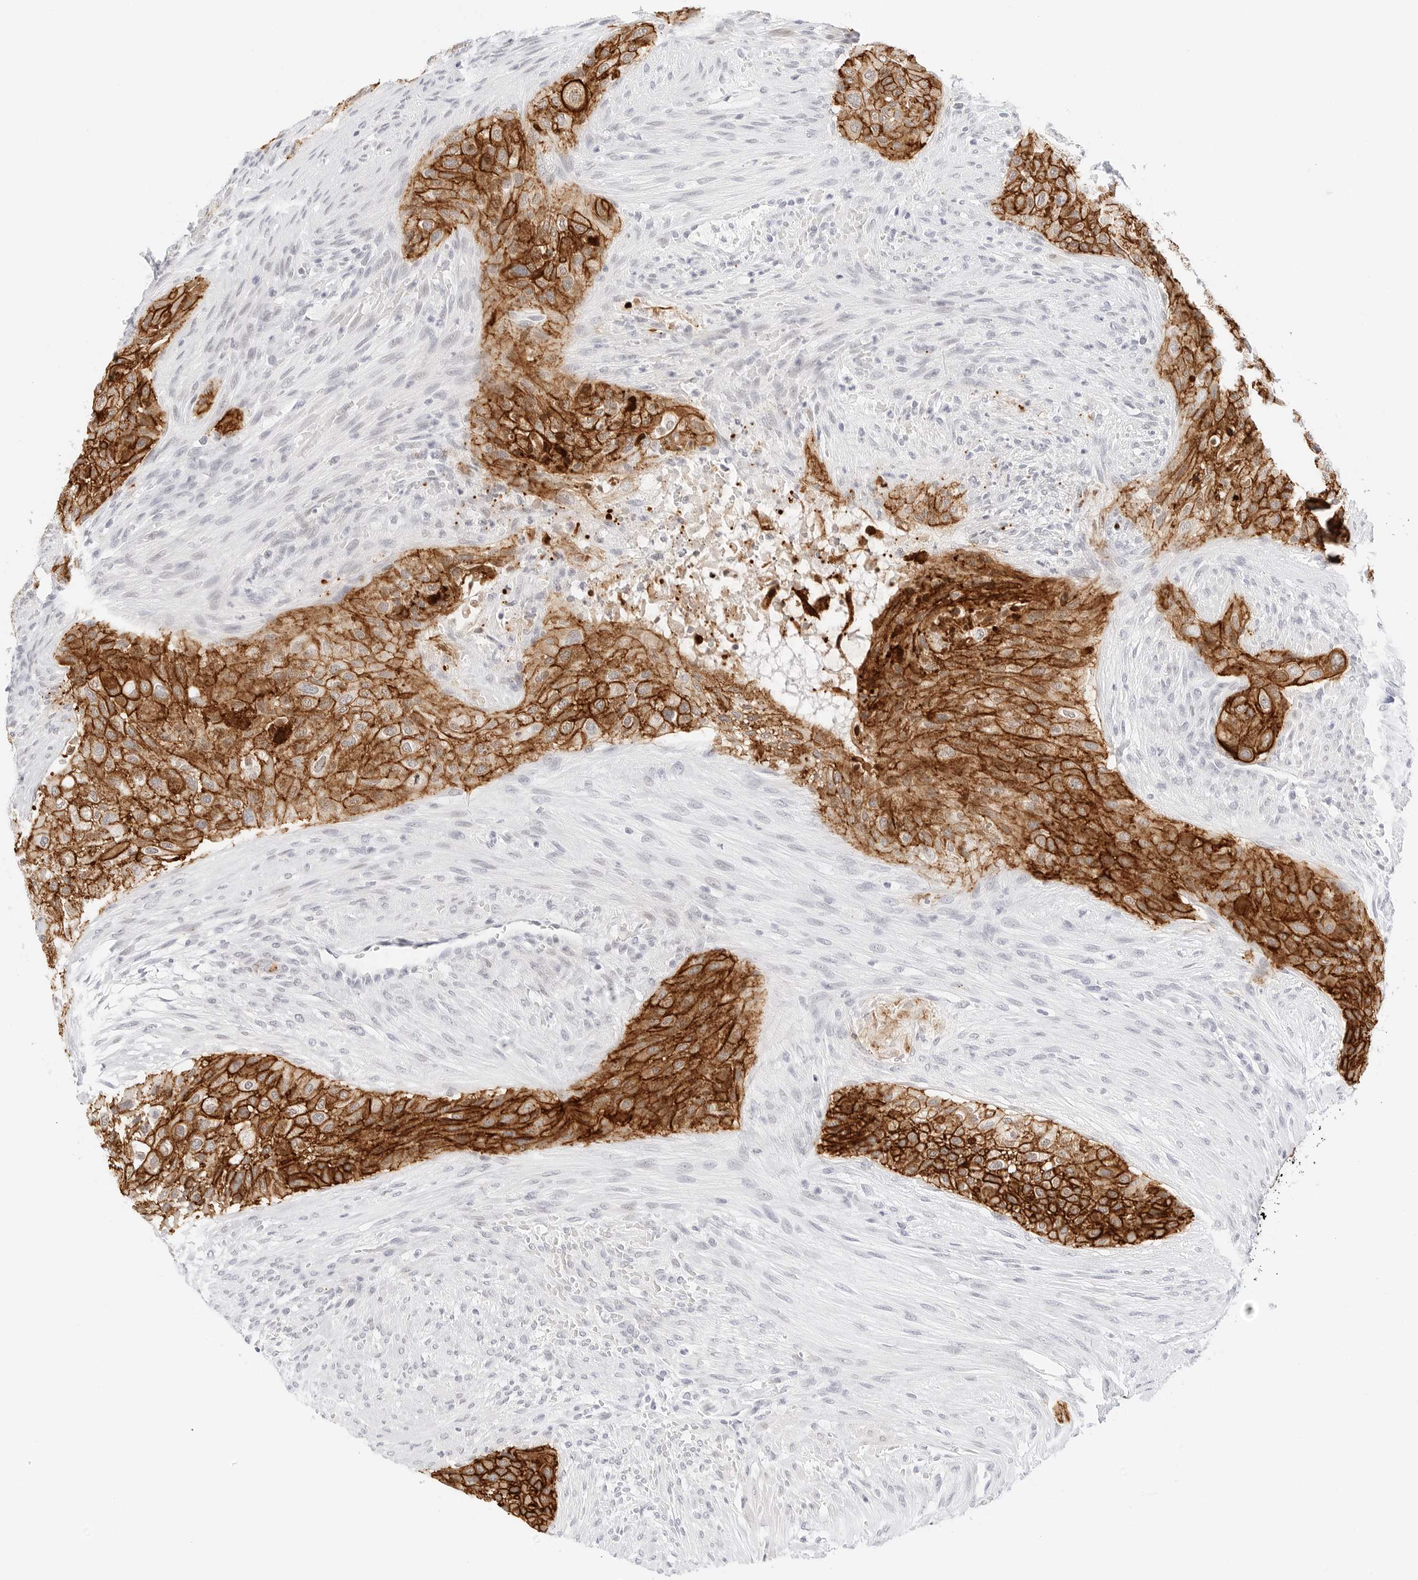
{"staining": {"intensity": "strong", "quantity": ">75%", "location": "cytoplasmic/membranous"}, "tissue": "urothelial cancer", "cell_type": "Tumor cells", "image_type": "cancer", "snomed": [{"axis": "morphology", "description": "Urothelial carcinoma, High grade"}, {"axis": "topography", "description": "Urinary bladder"}], "caption": "Protein analysis of urothelial cancer tissue reveals strong cytoplasmic/membranous staining in approximately >75% of tumor cells.", "gene": "CDH1", "patient": {"sex": "male", "age": 35}}